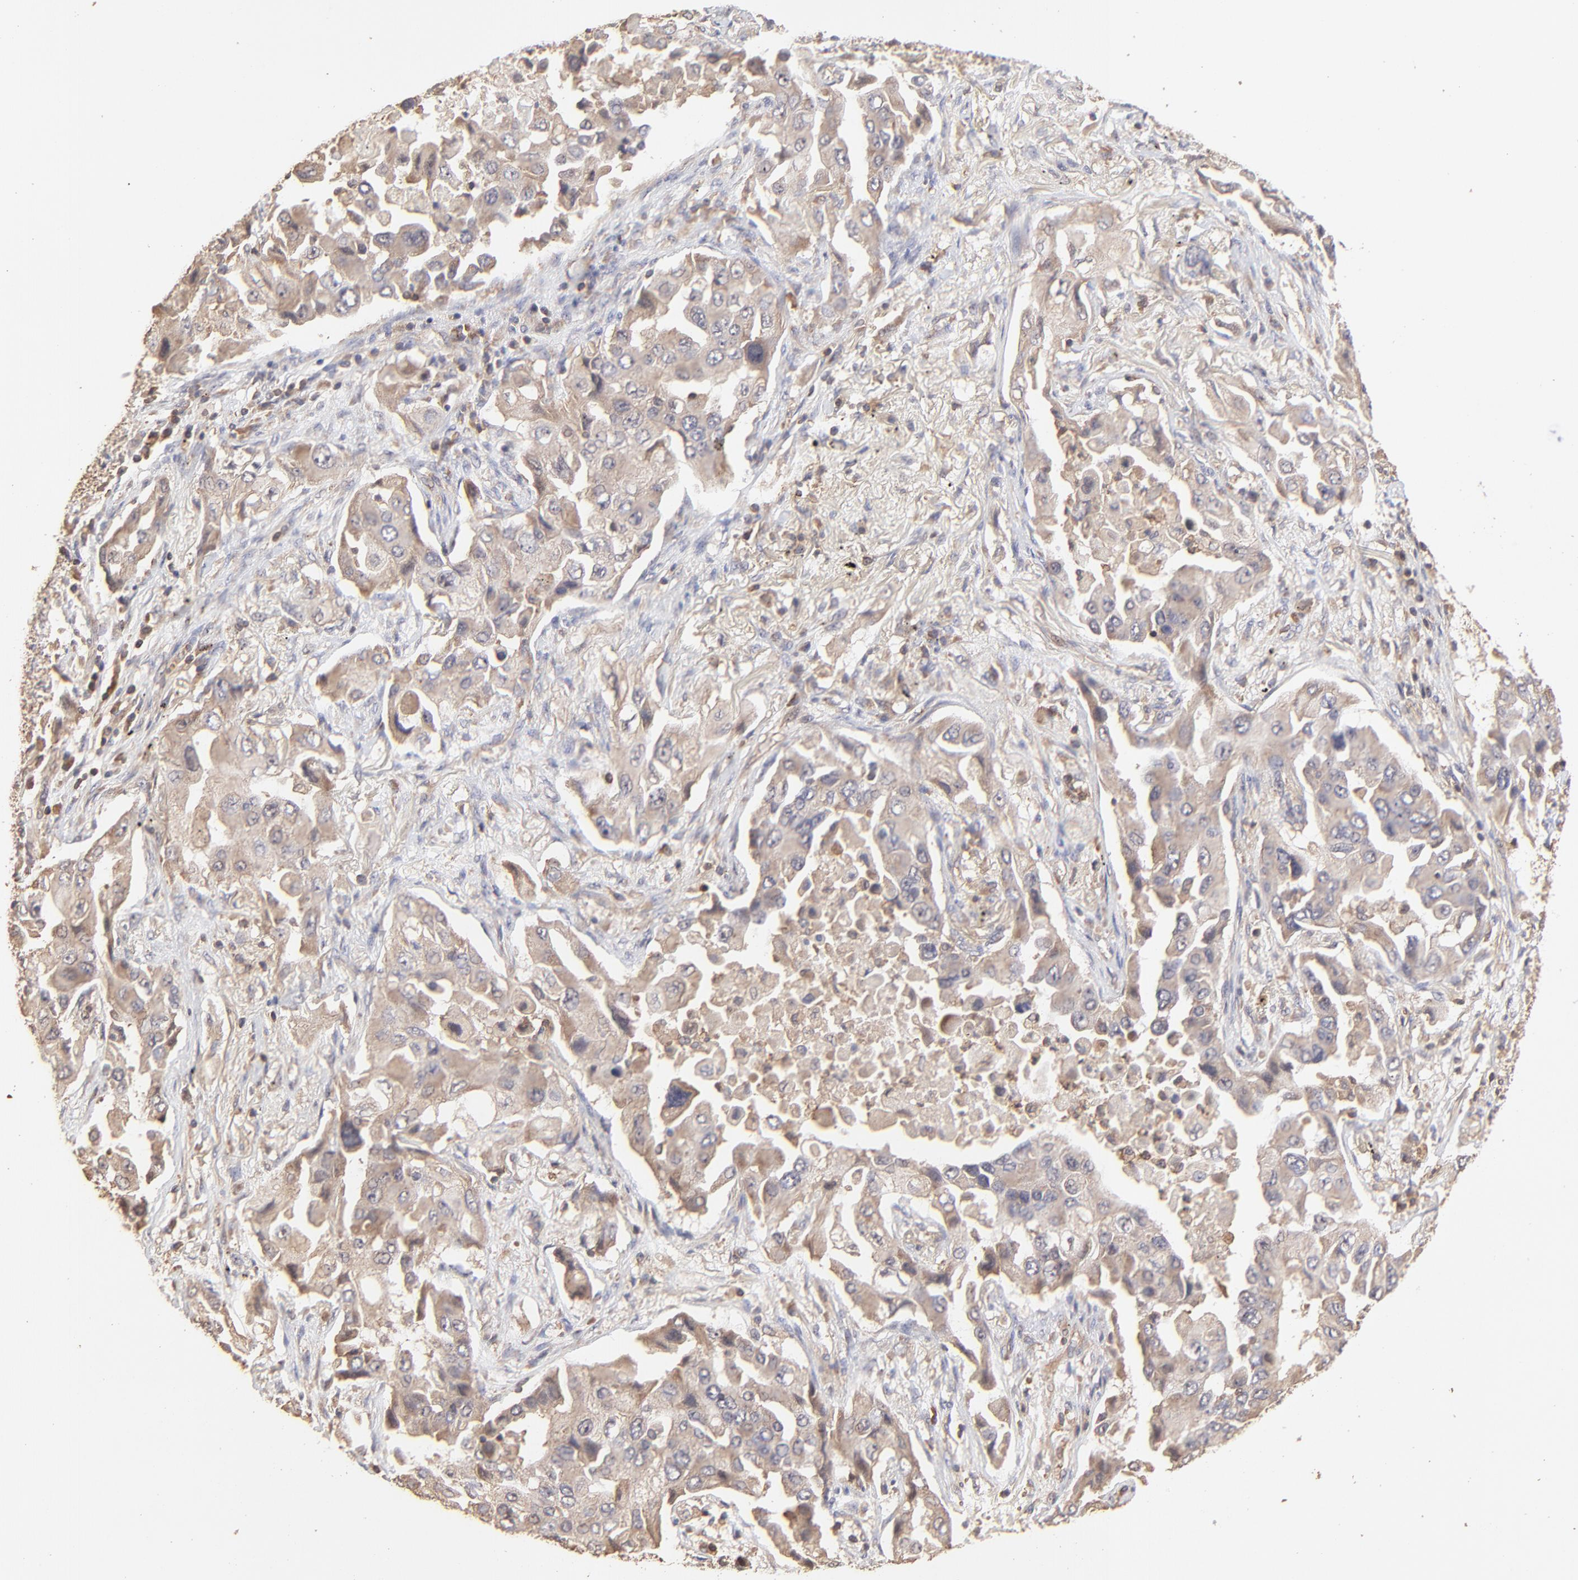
{"staining": {"intensity": "weak", "quantity": ">75%", "location": "cytoplasmic/membranous"}, "tissue": "lung cancer", "cell_type": "Tumor cells", "image_type": "cancer", "snomed": [{"axis": "morphology", "description": "Adenocarcinoma, NOS"}, {"axis": "topography", "description": "Lung"}], "caption": "Immunohistochemistry histopathology image of neoplastic tissue: human lung adenocarcinoma stained using immunohistochemistry reveals low levels of weak protein expression localized specifically in the cytoplasmic/membranous of tumor cells, appearing as a cytoplasmic/membranous brown color.", "gene": "STON2", "patient": {"sex": "female", "age": 65}}